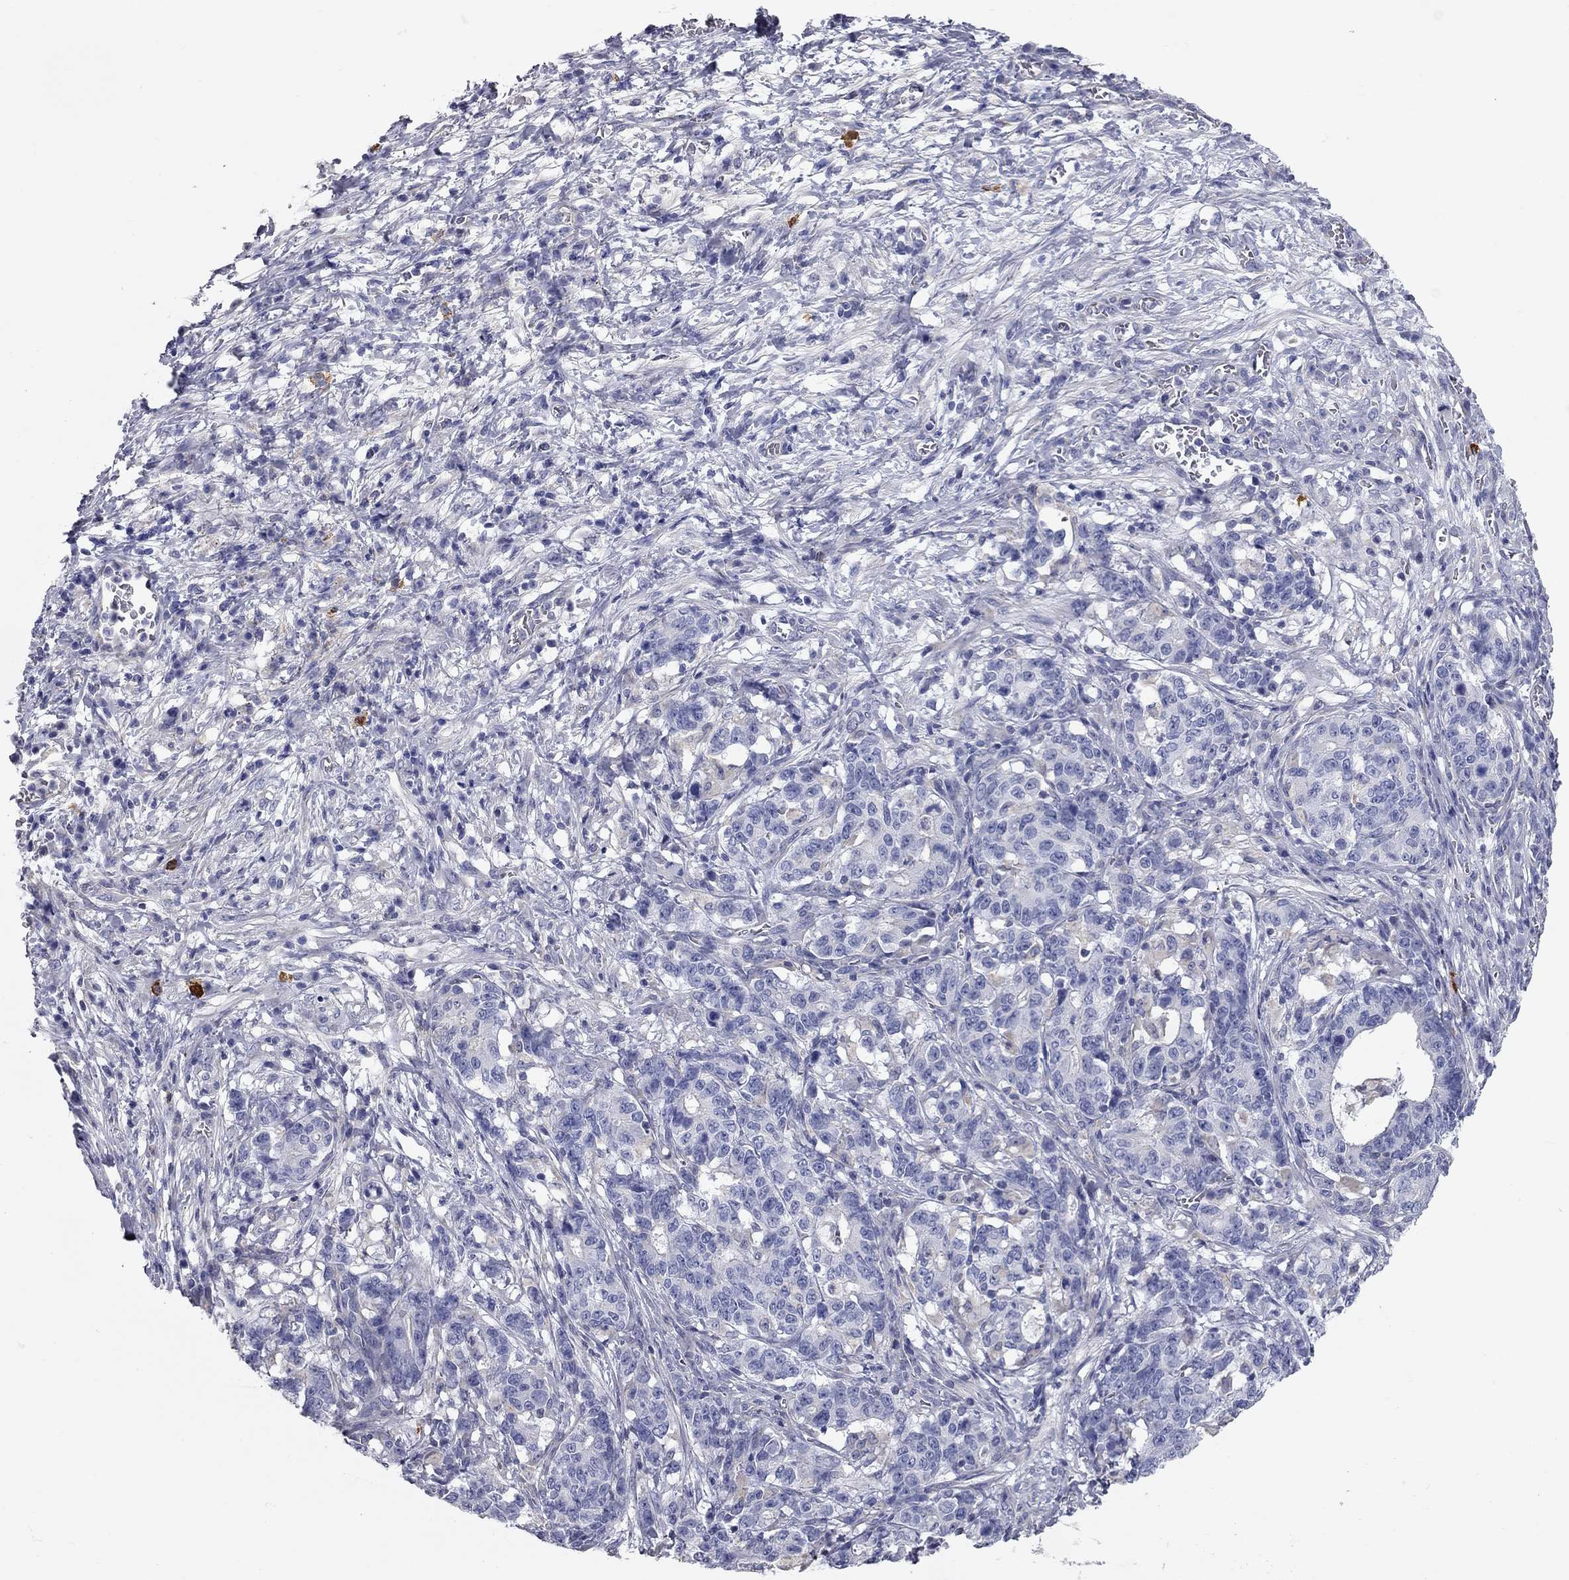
{"staining": {"intensity": "negative", "quantity": "none", "location": "none"}, "tissue": "stomach cancer", "cell_type": "Tumor cells", "image_type": "cancer", "snomed": [{"axis": "morphology", "description": "Normal tissue, NOS"}, {"axis": "morphology", "description": "Adenocarcinoma, NOS"}, {"axis": "topography", "description": "Stomach"}], "caption": "Tumor cells are negative for protein expression in human stomach cancer.", "gene": "C10orf90", "patient": {"sex": "female", "age": 64}}